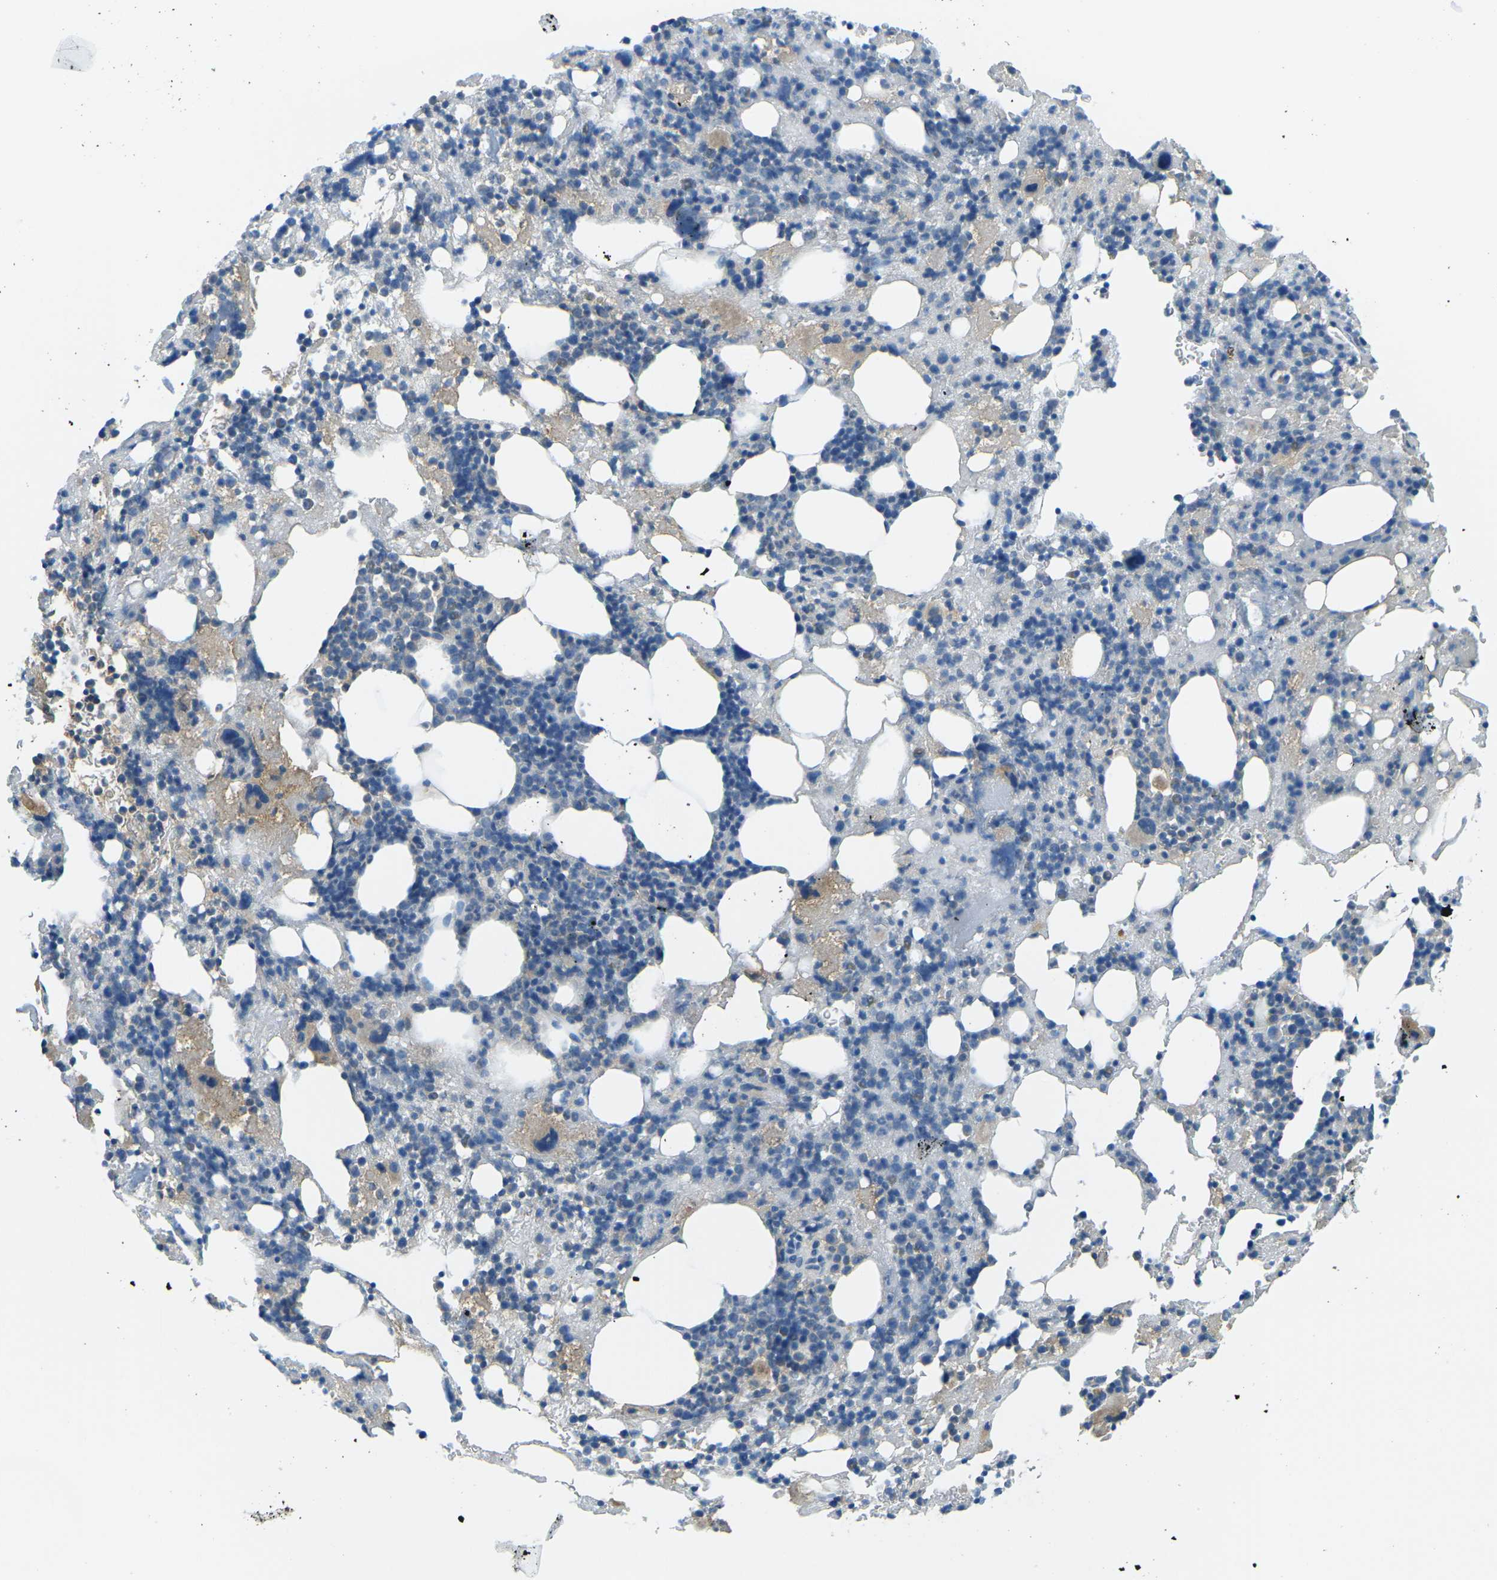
{"staining": {"intensity": "negative", "quantity": "none", "location": "none"}, "tissue": "bone marrow", "cell_type": "Hematopoietic cells", "image_type": "normal", "snomed": [{"axis": "morphology", "description": "Normal tissue, NOS"}, {"axis": "morphology", "description": "Inflammation, NOS"}, {"axis": "topography", "description": "Bone marrow"}], "caption": "This is a image of immunohistochemistry (IHC) staining of benign bone marrow, which shows no staining in hematopoietic cells. Brightfield microscopy of immunohistochemistry (IHC) stained with DAB (brown) and hematoxylin (blue), captured at high magnification.", "gene": "CD47", "patient": {"sex": "female", "age": 64}}